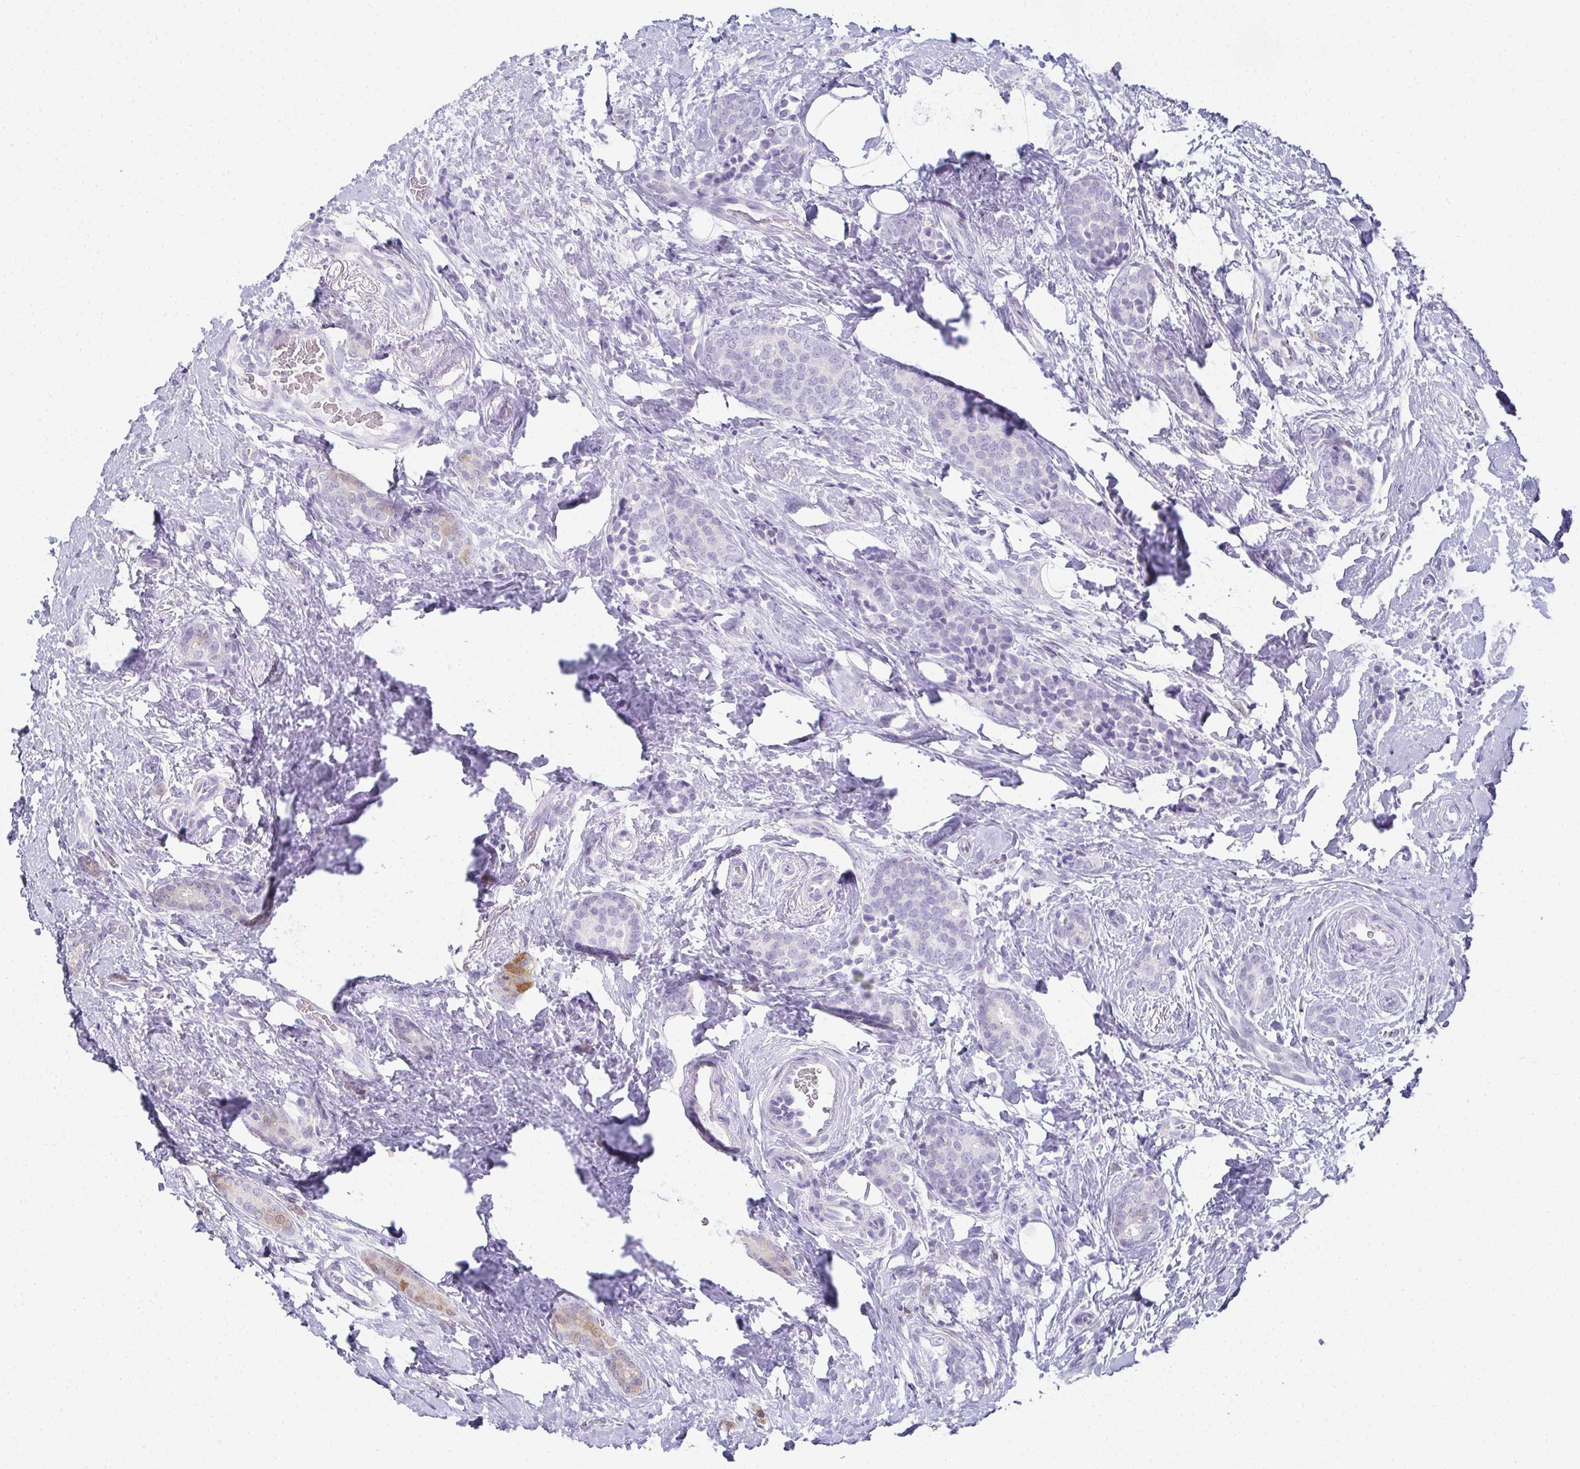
{"staining": {"intensity": "weak", "quantity": "<25%", "location": "cytoplasmic/membranous"}, "tissue": "breast cancer", "cell_type": "Tumor cells", "image_type": "cancer", "snomed": [{"axis": "morphology", "description": "Normal tissue, NOS"}, {"axis": "morphology", "description": "Duct carcinoma"}, {"axis": "topography", "description": "Breast"}], "caption": "An IHC image of intraductal carcinoma (breast) is shown. There is no staining in tumor cells of intraductal carcinoma (breast).", "gene": "RBP1", "patient": {"sex": "female", "age": 77}}